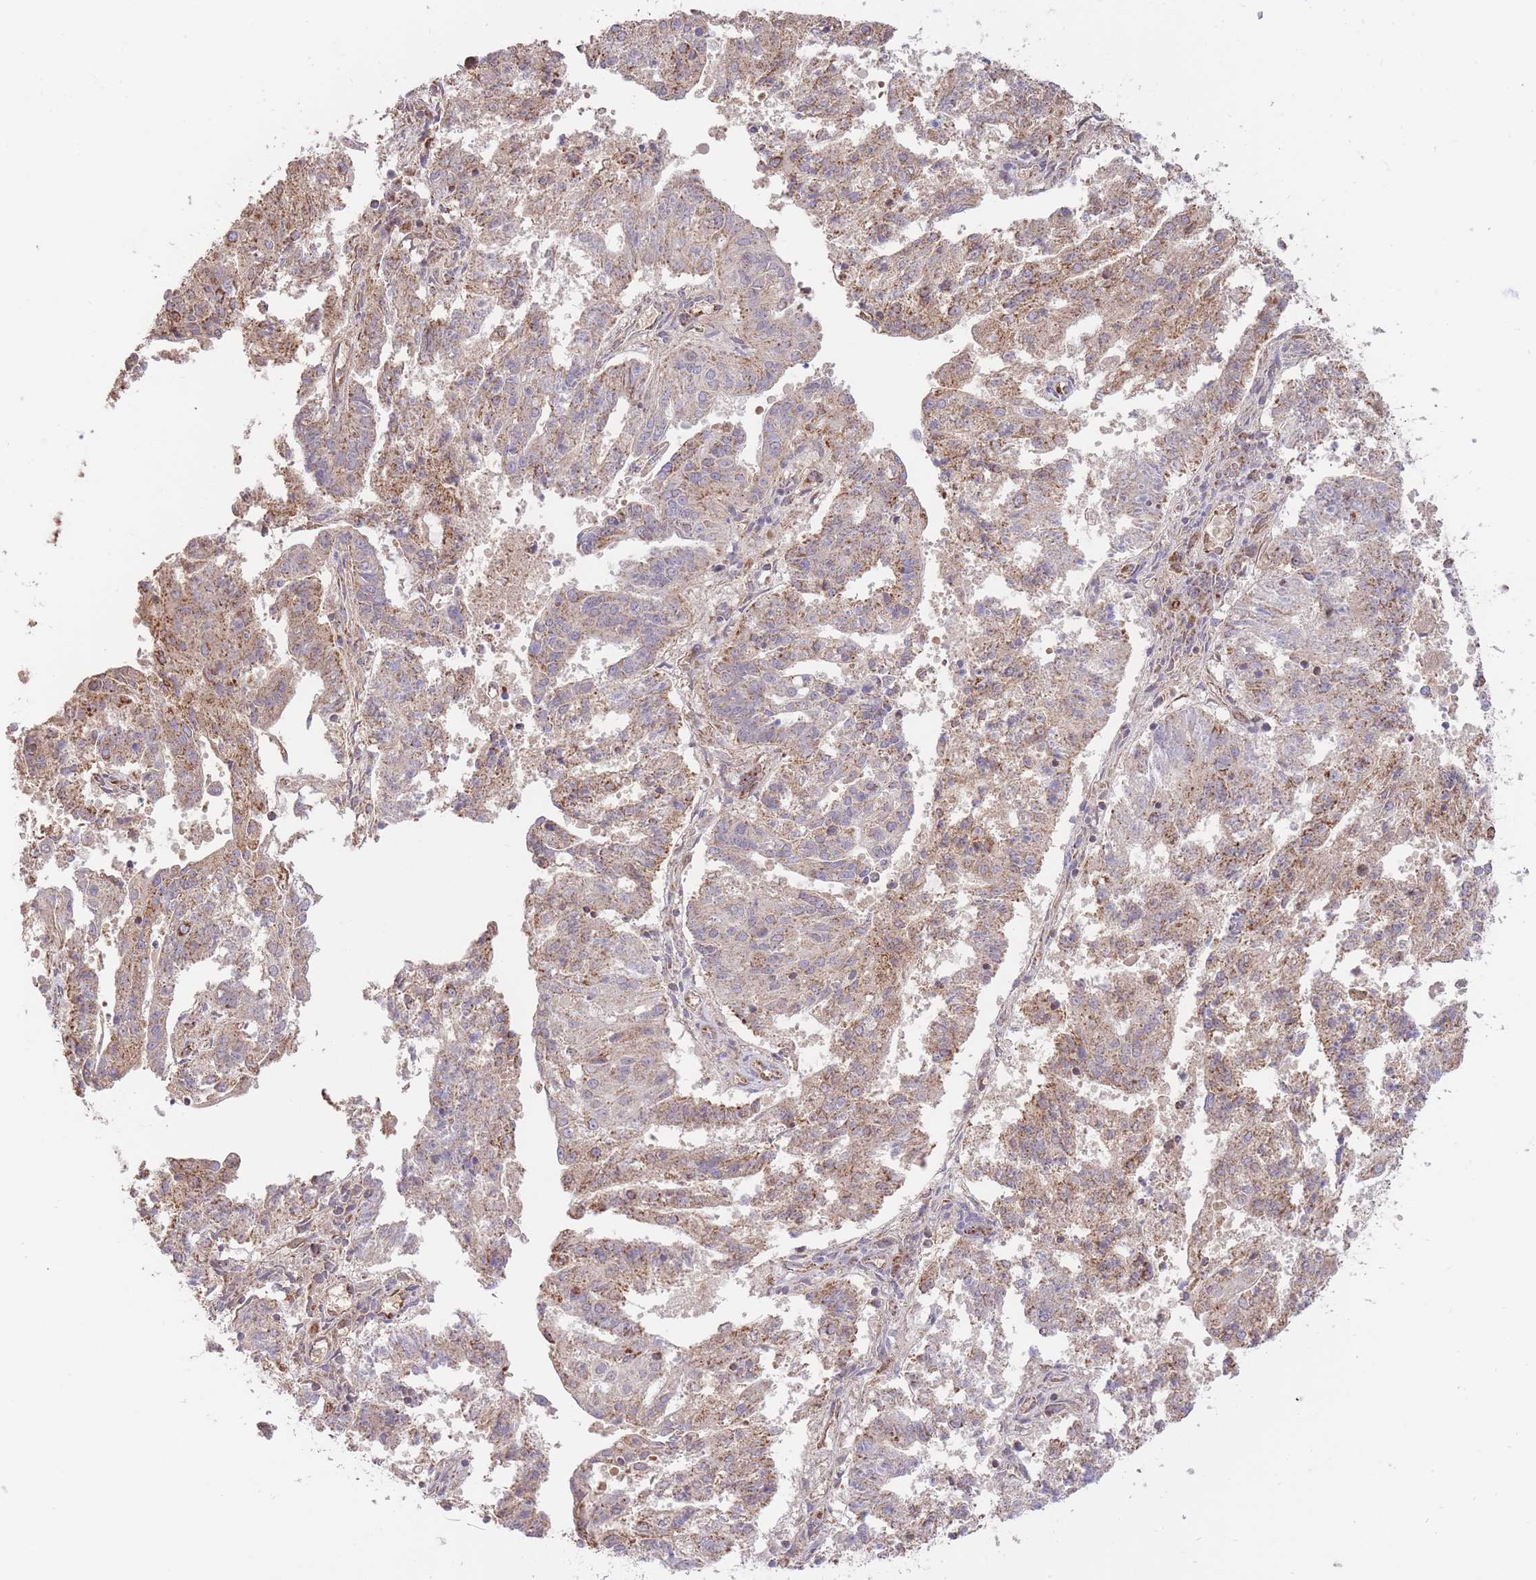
{"staining": {"intensity": "weak", "quantity": ">75%", "location": "cytoplasmic/membranous"}, "tissue": "endometrial cancer", "cell_type": "Tumor cells", "image_type": "cancer", "snomed": [{"axis": "morphology", "description": "Adenocarcinoma, NOS"}, {"axis": "topography", "description": "Endometrium"}], "caption": "A photomicrograph of human adenocarcinoma (endometrial) stained for a protein shows weak cytoplasmic/membranous brown staining in tumor cells.", "gene": "PREP", "patient": {"sex": "female", "age": 82}}